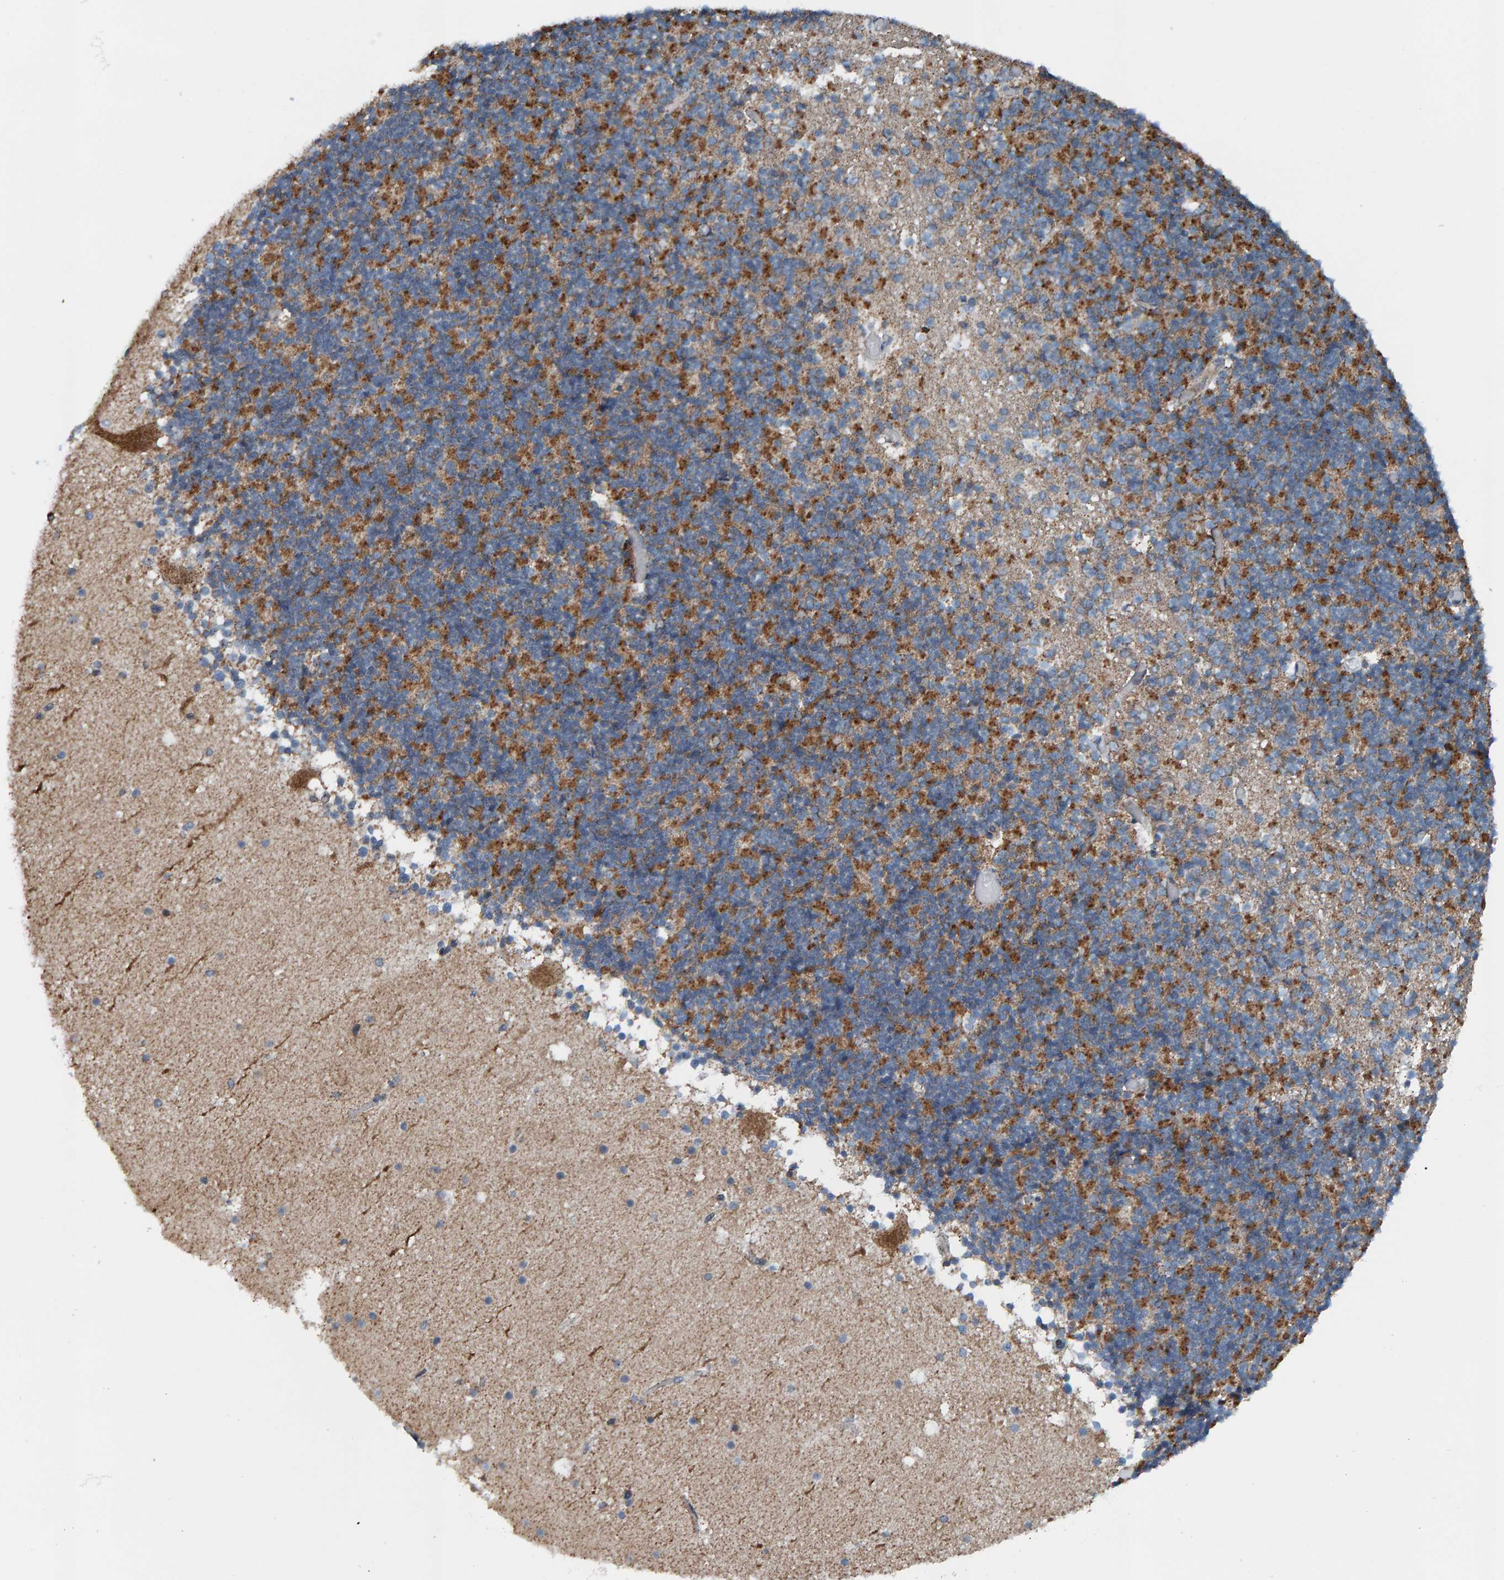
{"staining": {"intensity": "moderate", "quantity": "25%-75%", "location": "cytoplasmic/membranous"}, "tissue": "cerebellum", "cell_type": "Cells in granular layer", "image_type": "normal", "snomed": [{"axis": "morphology", "description": "Normal tissue, NOS"}, {"axis": "topography", "description": "Cerebellum"}], "caption": "Immunohistochemistry photomicrograph of unremarkable cerebellum: cerebellum stained using immunohistochemistry (IHC) exhibits medium levels of moderate protein expression localized specifically in the cytoplasmic/membranous of cells in granular layer, appearing as a cytoplasmic/membranous brown color.", "gene": "ZNF48", "patient": {"sex": "male", "age": 57}}